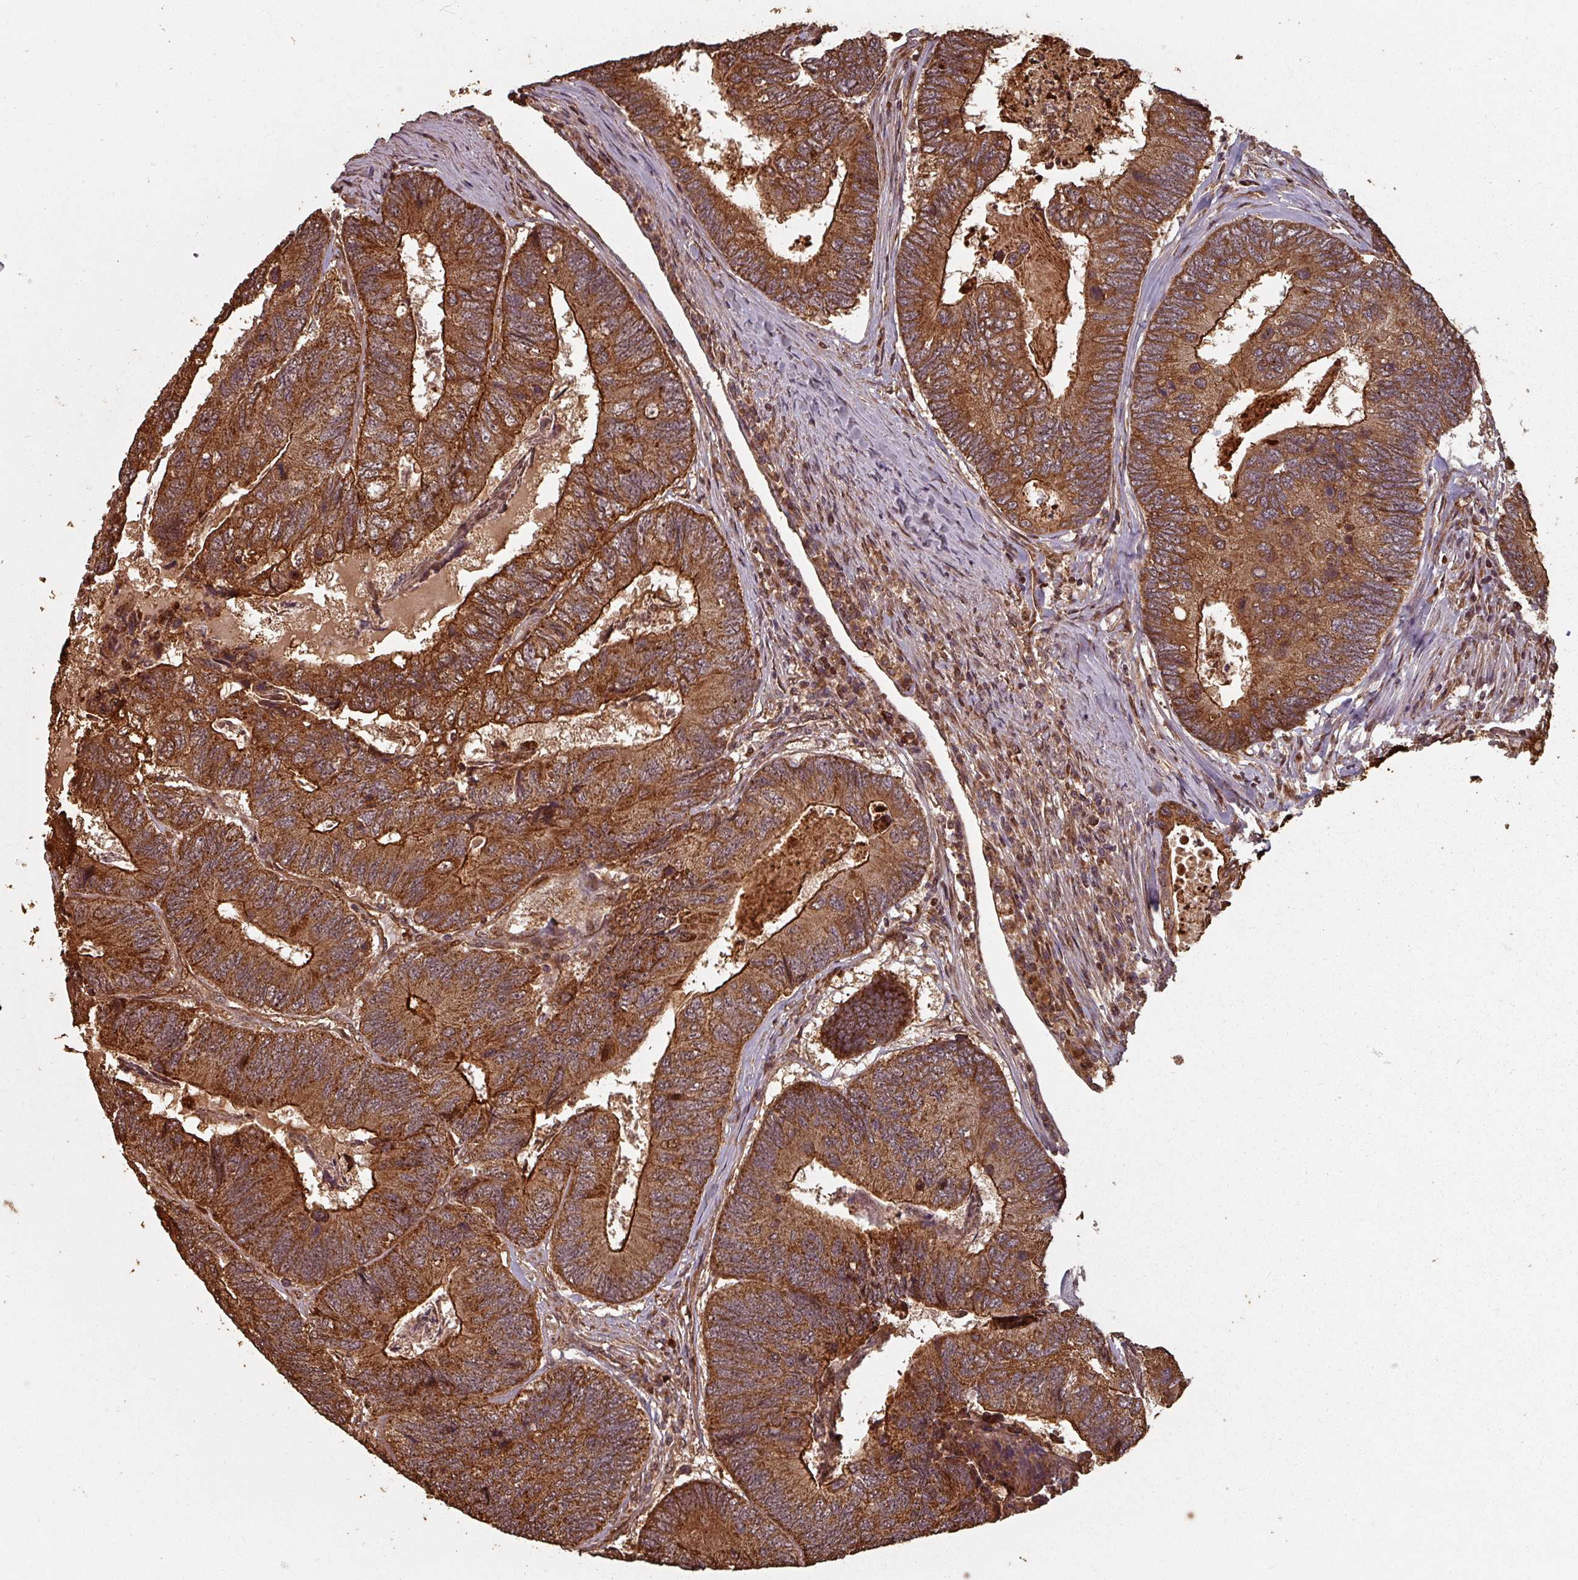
{"staining": {"intensity": "strong", "quantity": ">75%", "location": "cytoplasmic/membranous"}, "tissue": "colorectal cancer", "cell_type": "Tumor cells", "image_type": "cancer", "snomed": [{"axis": "morphology", "description": "Adenocarcinoma, NOS"}, {"axis": "topography", "description": "Colon"}], "caption": "Colorectal adenocarcinoma was stained to show a protein in brown. There is high levels of strong cytoplasmic/membranous positivity in about >75% of tumor cells. (Brightfield microscopy of DAB IHC at high magnification).", "gene": "EID1", "patient": {"sex": "female", "age": 67}}